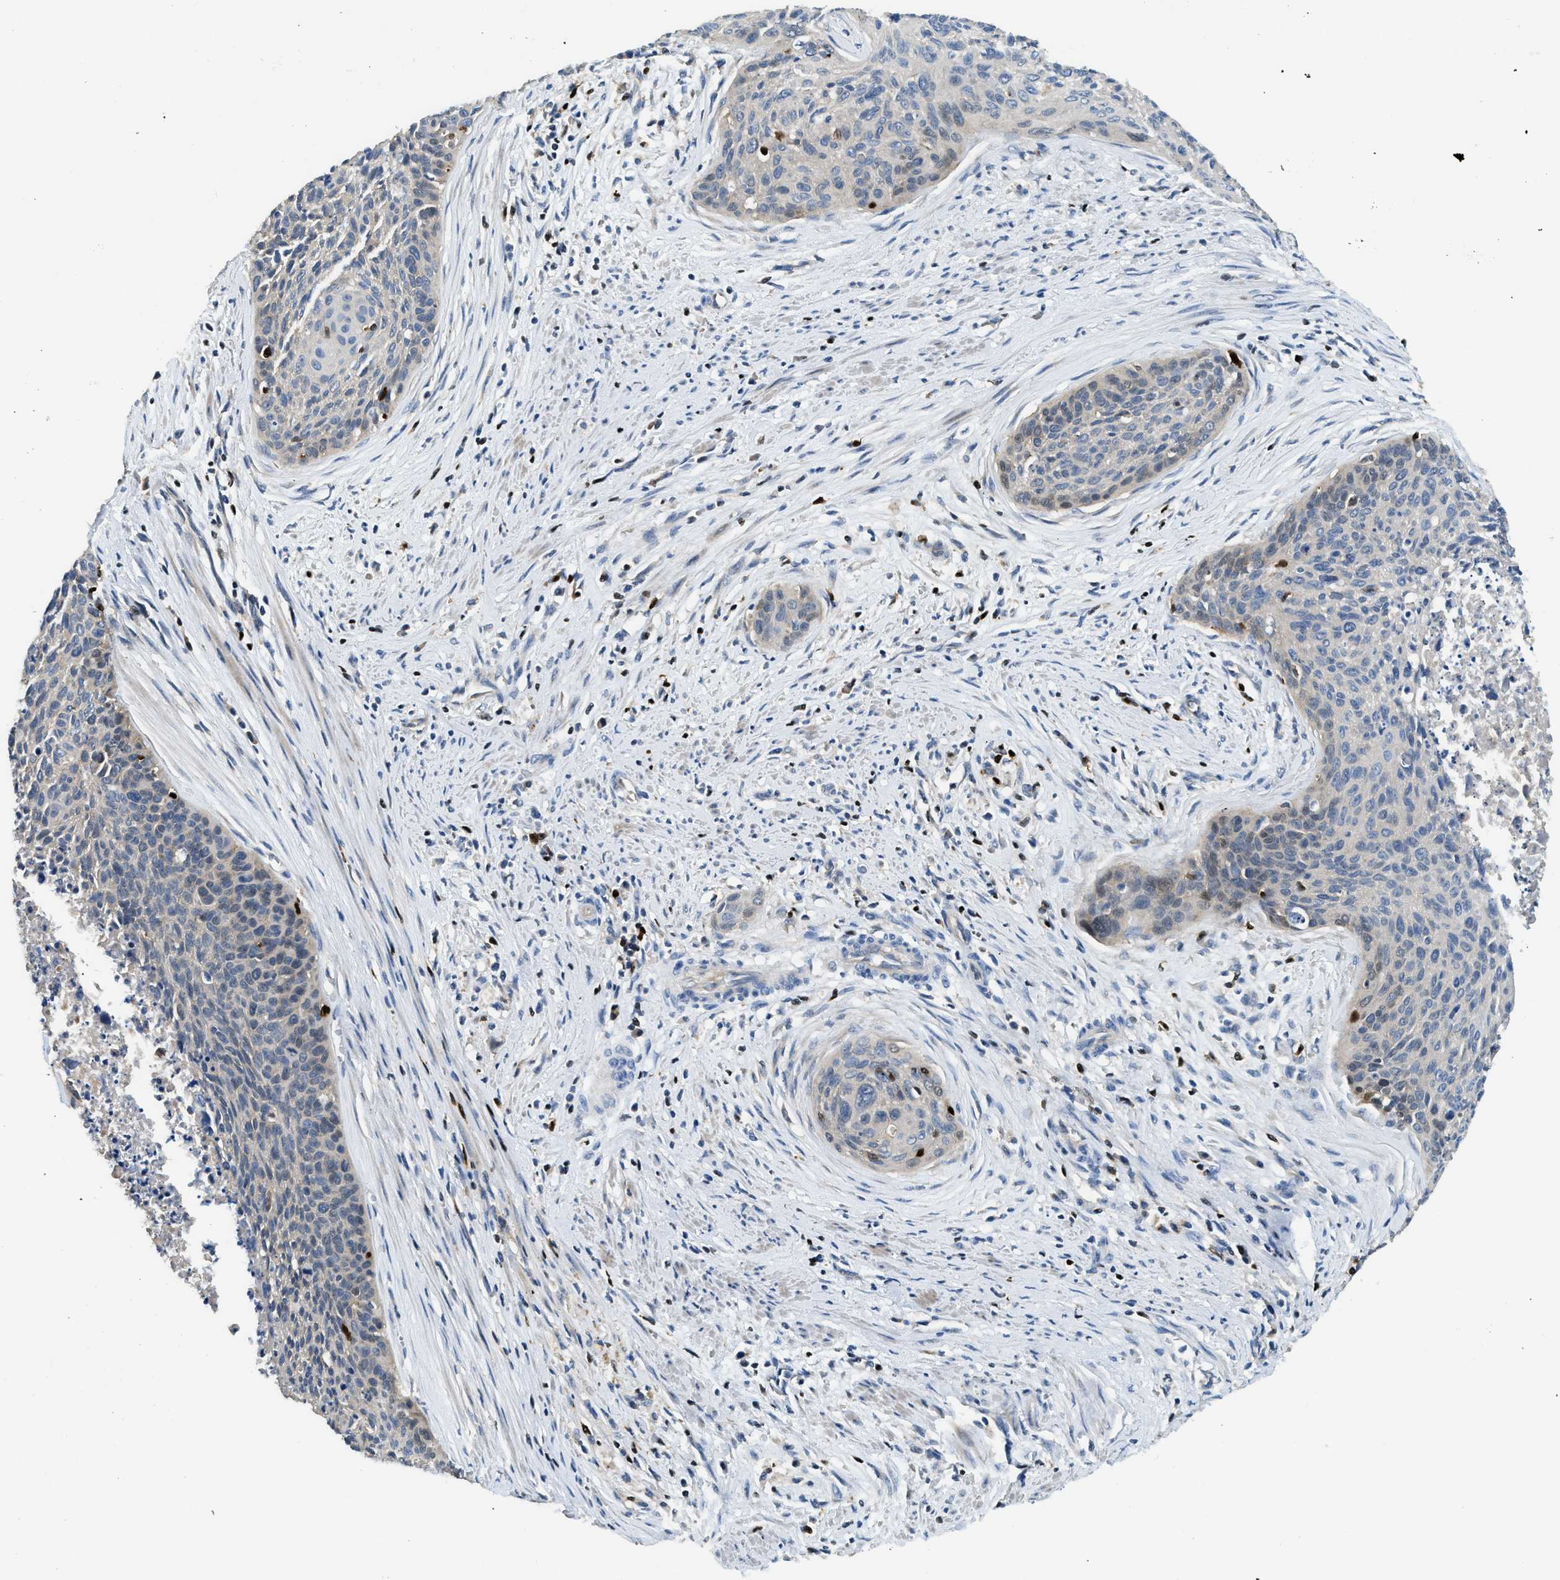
{"staining": {"intensity": "negative", "quantity": "none", "location": "none"}, "tissue": "cervical cancer", "cell_type": "Tumor cells", "image_type": "cancer", "snomed": [{"axis": "morphology", "description": "Squamous cell carcinoma, NOS"}, {"axis": "topography", "description": "Cervix"}], "caption": "IHC histopathology image of neoplastic tissue: cervical squamous cell carcinoma stained with DAB shows no significant protein positivity in tumor cells. Brightfield microscopy of immunohistochemistry (IHC) stained with DAB (3,3'-diaminobenzidine) (brown) and hematoxylin (blue), captured at high magnification.", "gene": "TOX", "patient": {"sex": "female", "age": 55}}